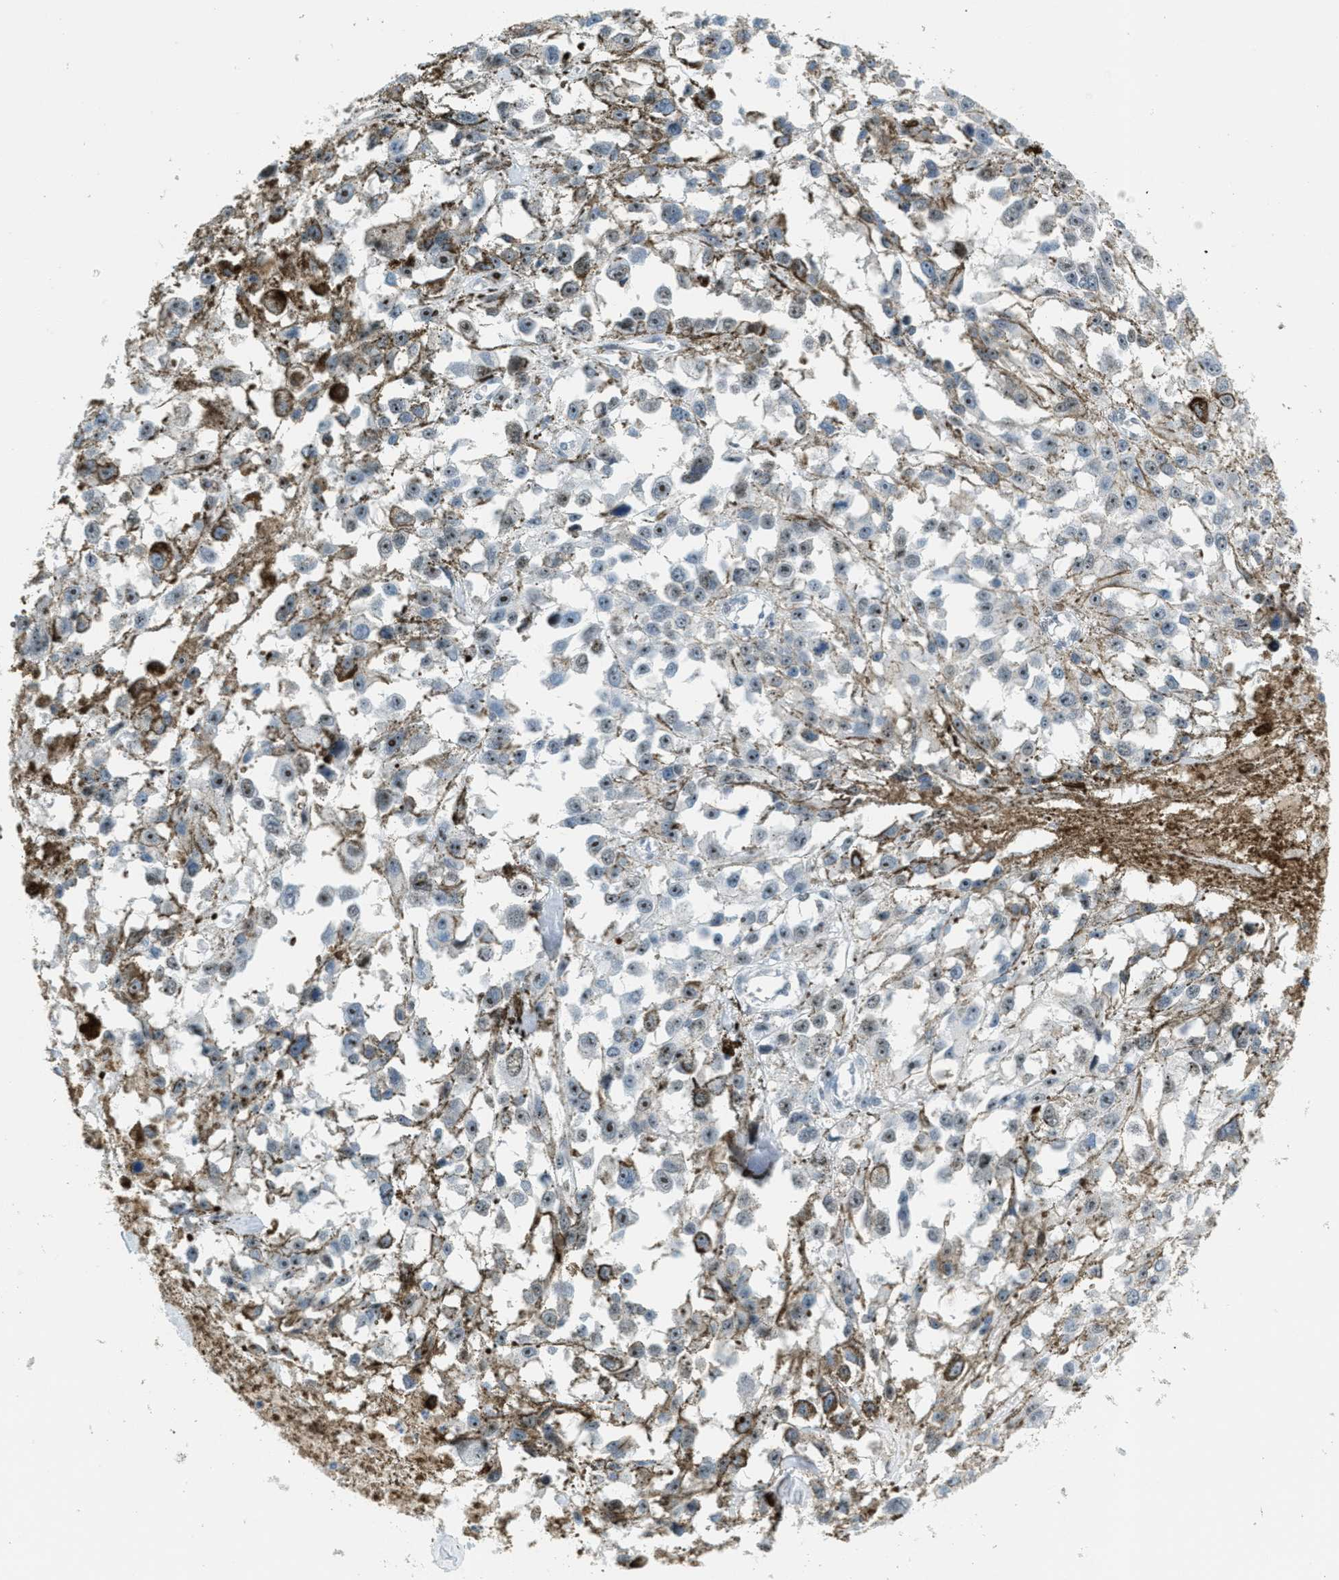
{"staining": {"intensity": "moderate", "quantity": "<25%", "location": "nuclear"}, "tissue": "melanoma", "cell_type": "Tumor cells", "image_type": "cancer", "snomed": [{"axis": "morphology", "description": "Malignant melanoma, Metastatic site"}, {"axis": "topography", "description": "Lymph node"}], "caption": "Immunohistochemistry photomicrograph of melanoma stained for a protein (brown), which exhibits low levels of moderate nuclear positivity in about <25% of tumor cells.", "gene": "ZDHHC23", "patient": {"sex": "male", "age": 59}}